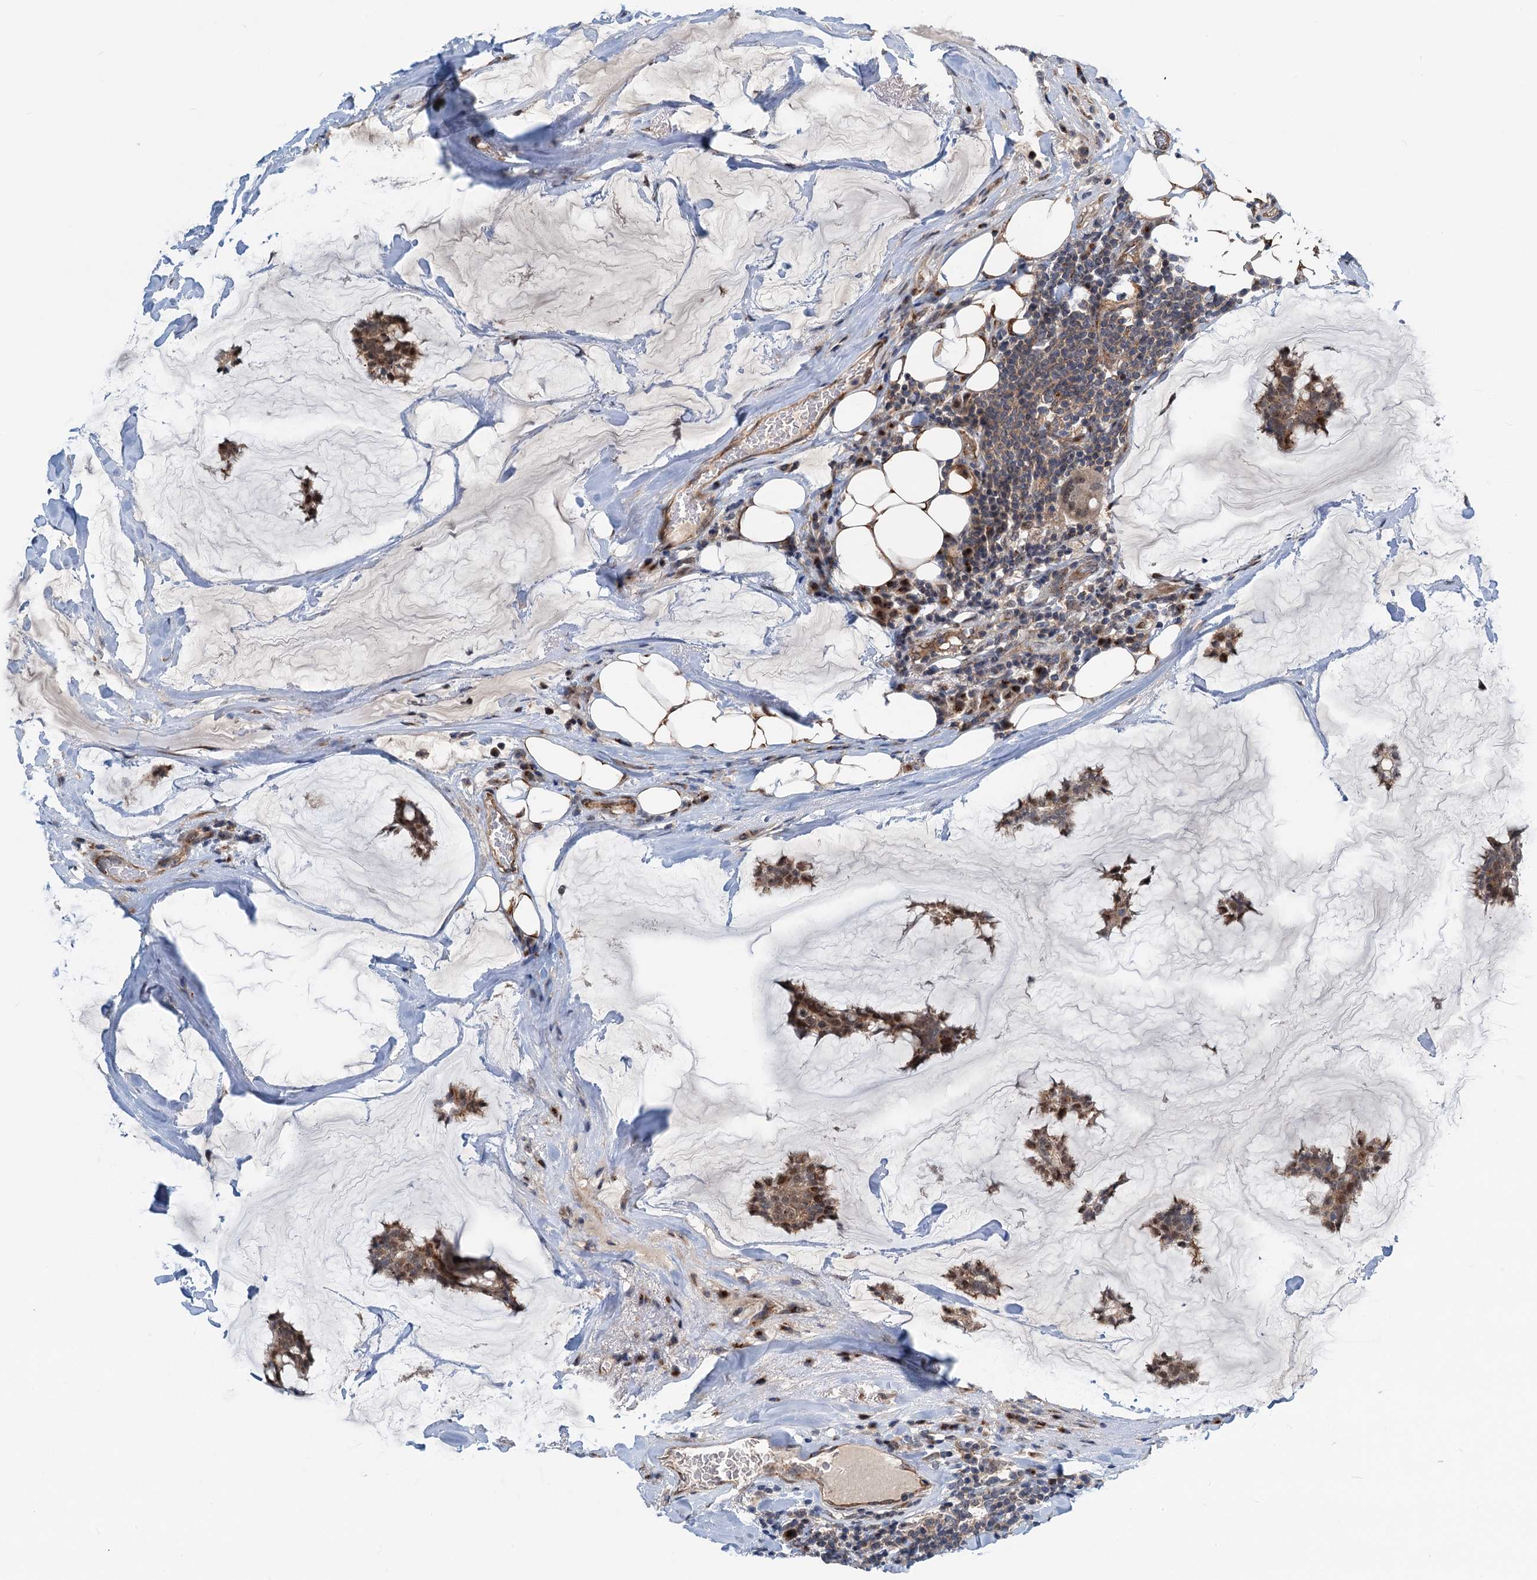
{"staining": {"intensity": "moderate", "quantity": ">75%", "location": "cytoplasmic/membranous,nuclear"}, "tissue": "breast cancer", "cell_type": "Tumor cells", "image_type": "cancer", "snomed": [{"axis": "morphology", "description": "Duct carcinoma"}, {"axis": "topography", "description": "Breast"}], "caption": "Breast invasive ductal carcinoma stained for a protein (brown) reveals moderate cytoplasmic/membranous and nuclear positive staining in approximately >75% of tumor cells.", "gene": "DYNC2I2", "patient": {"sex": "female", "age": 93}}